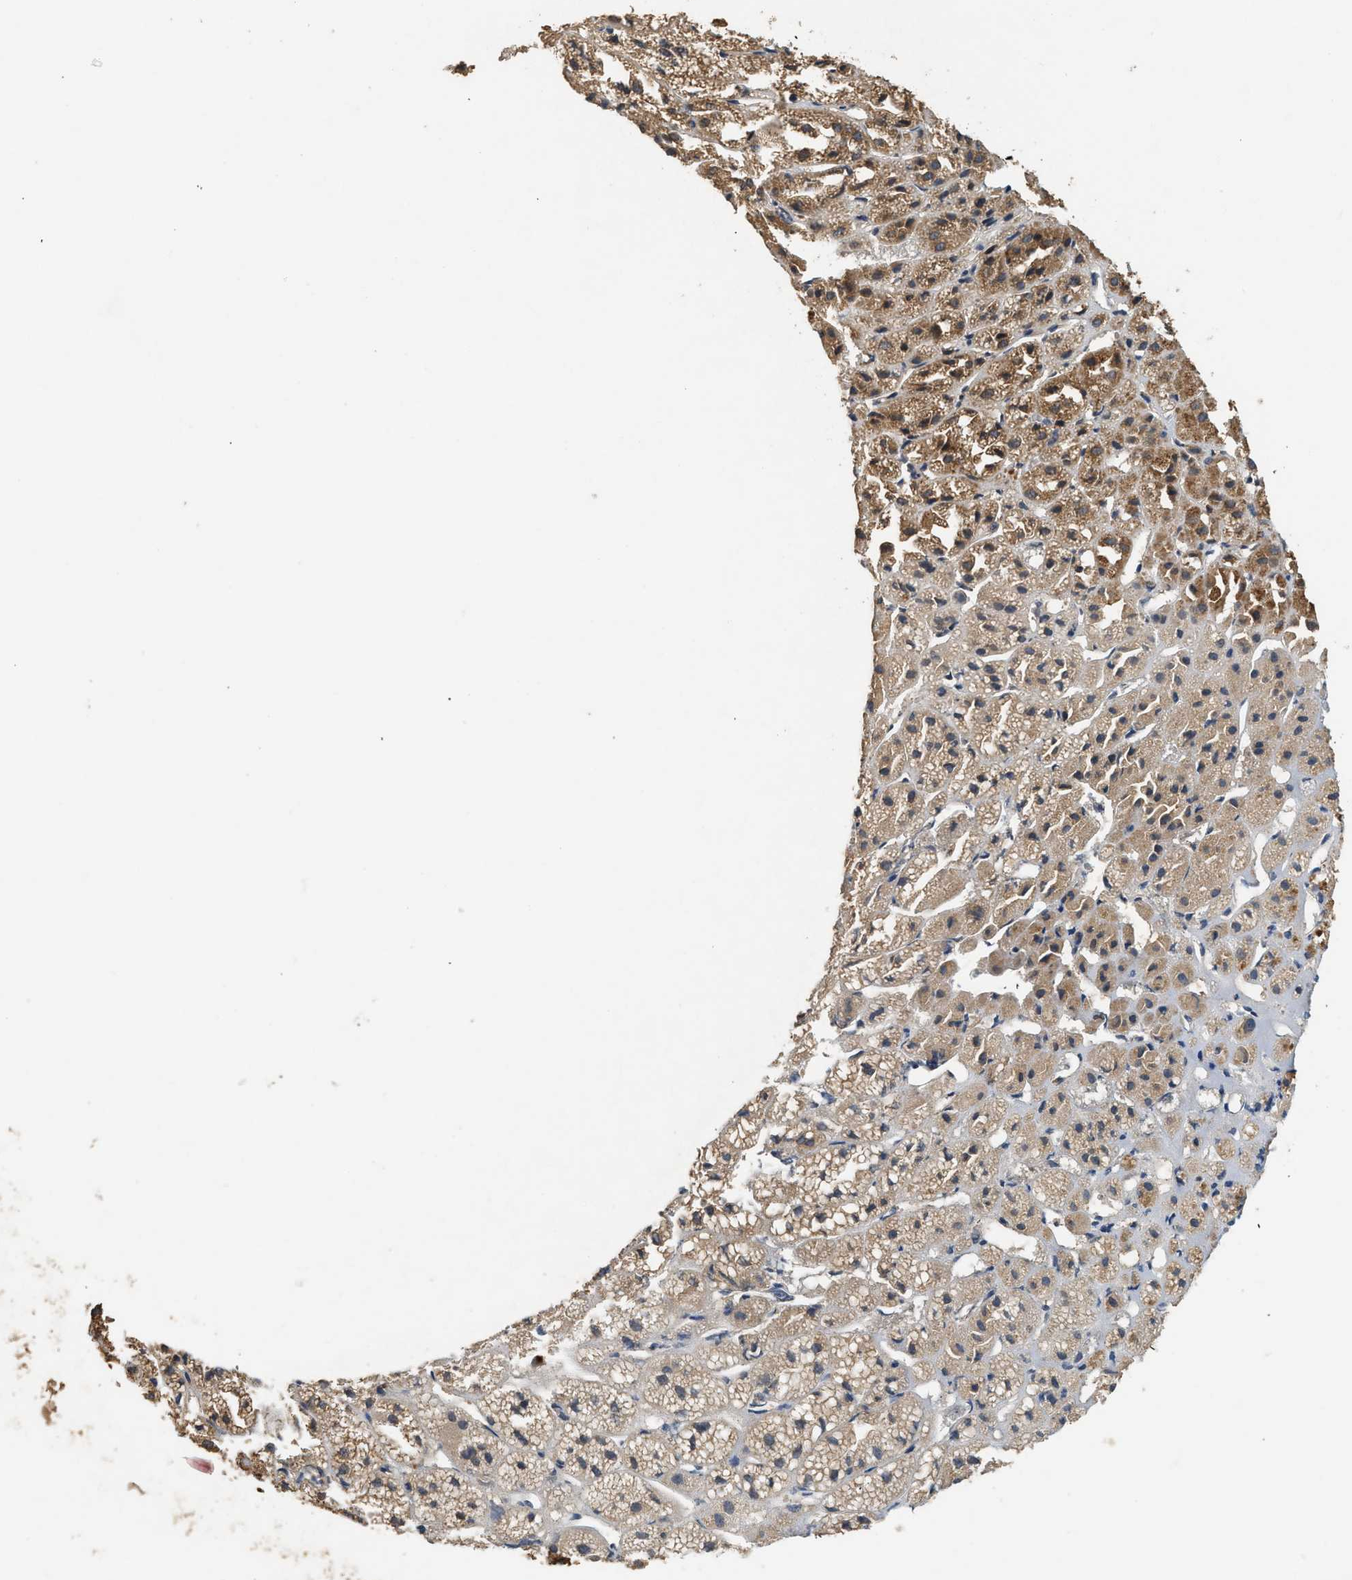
{"staining": {"intensity": "strong", "quantity": "25%-75%", "location": "cytoplasmic/membranous"}, "tissue": "adrenal gland", "cell_type": "Glandular cells", "image_type": "normal", "snomed": [{"axis": "morphology", "description": "Normal tissue, NOS"}, {"axis": "topography", "description": "Adrenal gland"}], "caption": "DAB (3,3'-diaminobenzidine) immunohistochemical staining of unremarkable human adrenal gland demonstrates strong cytoplasmic/membranous protein positivity in about 25%-75% of glandular cells. The protein is shown in brown color, while the nuclei are stained blue.", "gene": "OXSR1", "patient": {"sex": "female", "age": 71}}